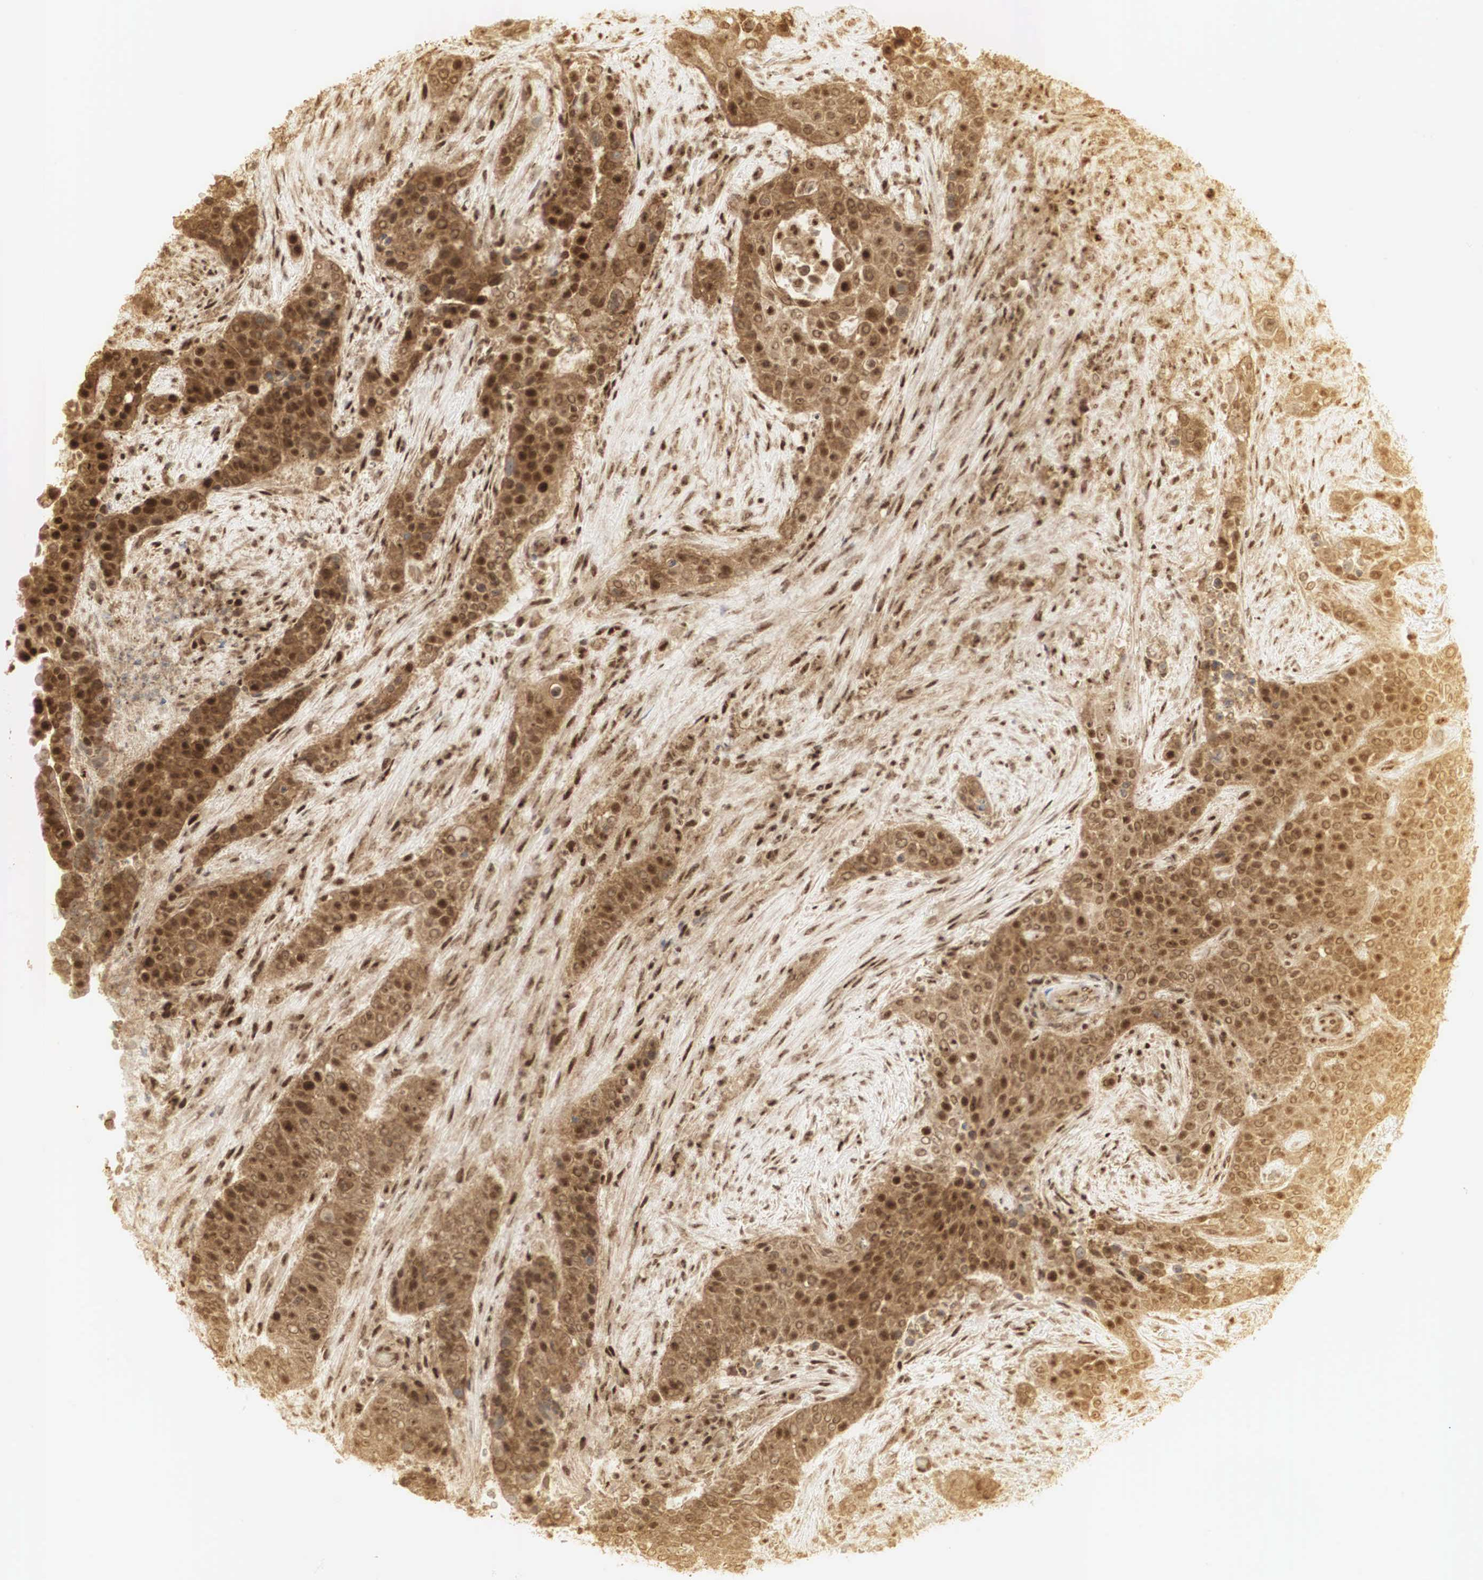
{"staining": {"intensity": "strong", "quantity": ">75%", "location": "cytoplasmic/membranous,nuclear"}, "tissue": "urothelial cancer", "cell_type": "Tumor cells", "image_type": "cancer", "snomed": [{"axis": "morphology", "description": "Urothelial carcinoma, High grade"}, {"axis": "topography", "description": "Urinary bladder"}], "caption": "DAB (3,3'-diaminobenzidine) immunohistochemical staining of human high-grade urothelial carcinoma exhibits strong cytoplasmic/membranous and nuclear protein staining in about >75% of tumor cells.", "gene": "RNF113A", "patient": {"sex": "male", "age": 74}}